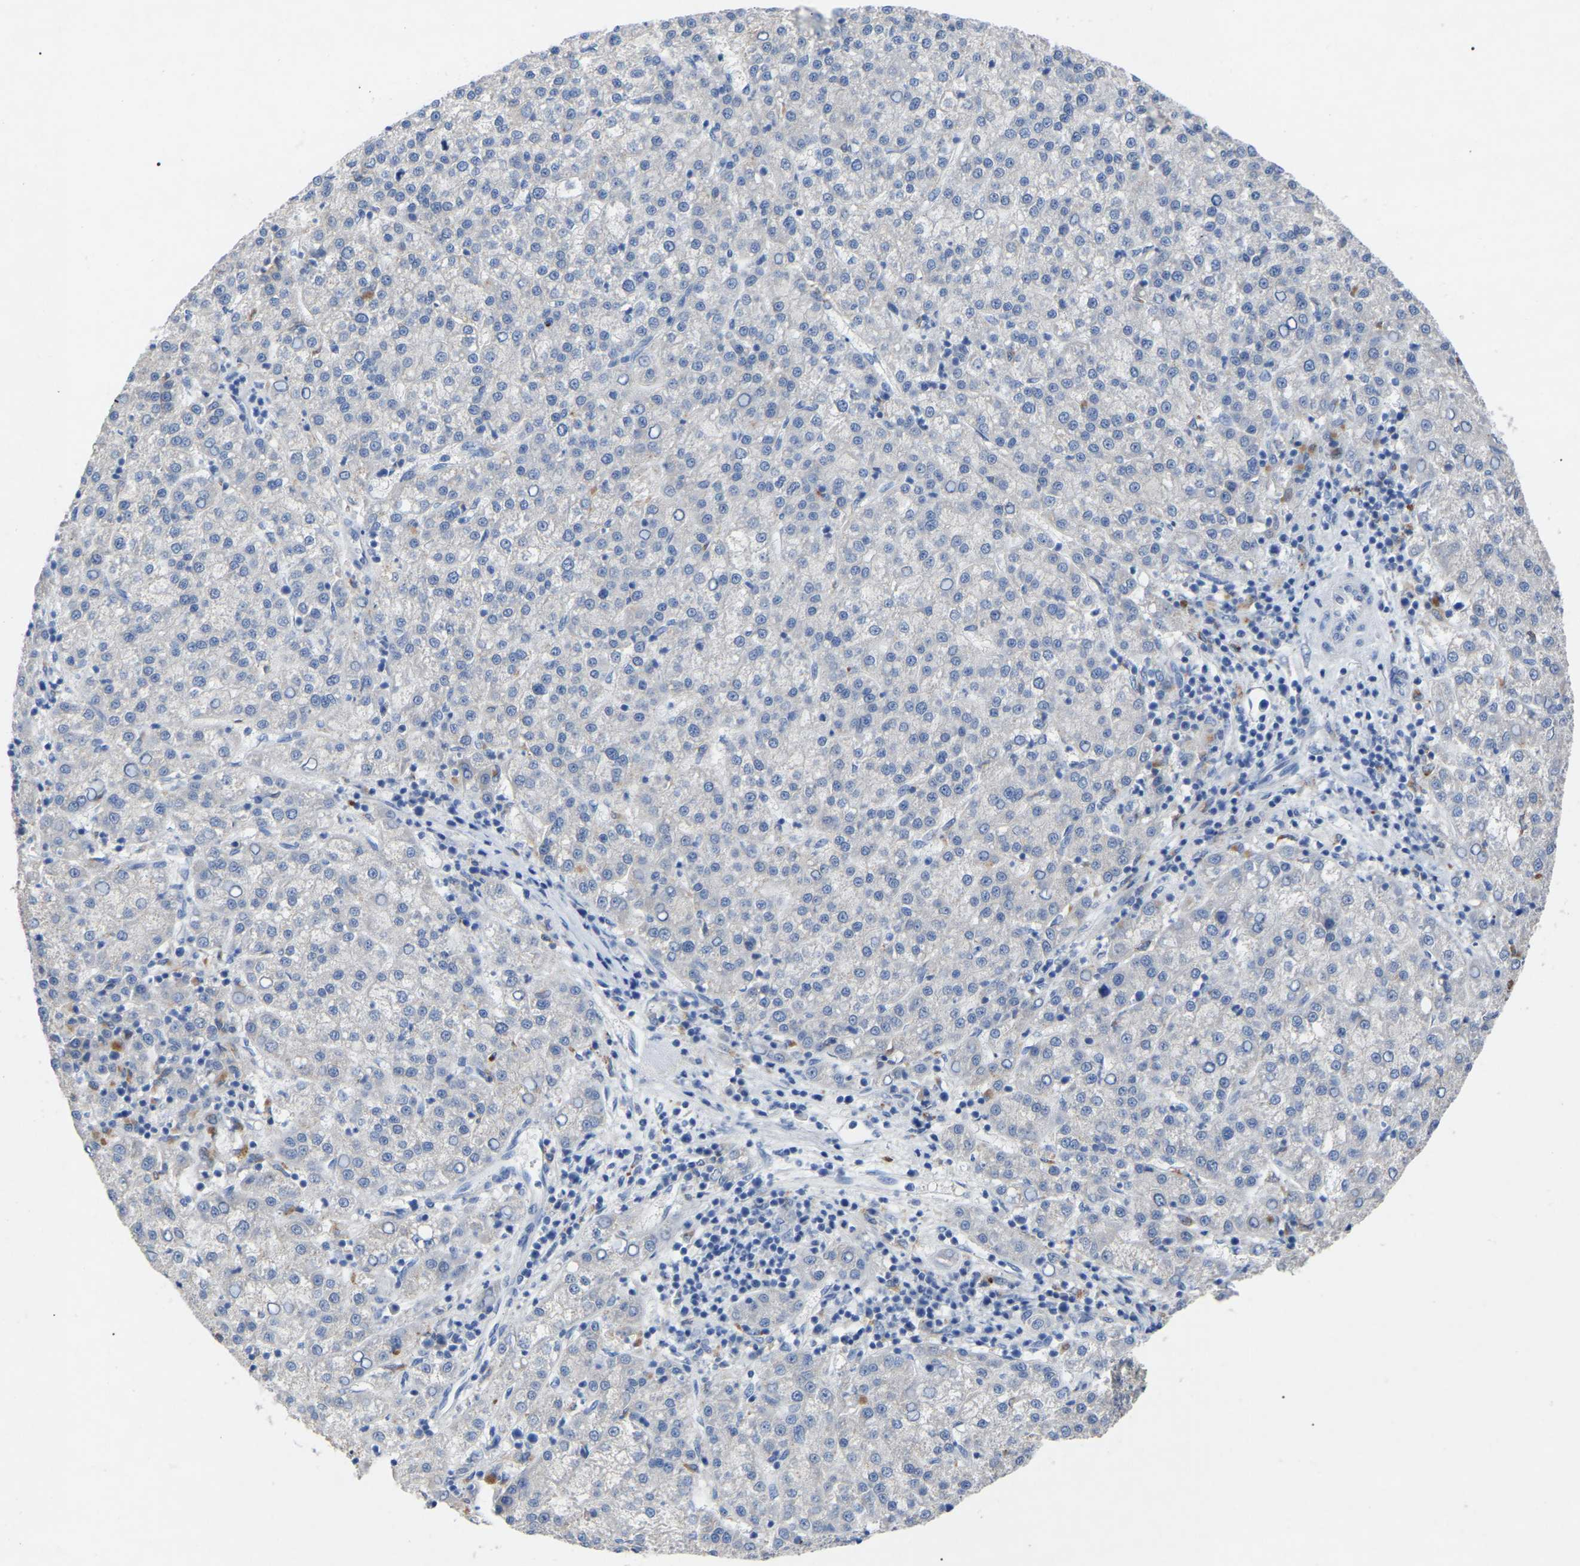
{"staining": {"intensity": "negative", "quantity": "none", "location": "none"}, "tissue": "liver cancer", "cell_type": "Tumor cells", "image_type": "cancer", "snomed": [{"axis": "morphology", "description": "Carcinoma, Hepatocellular, NOS"}, {"axis": "topography", "description": "Liver"}], "caption": "Human liver hepatocellular carcinoma stained for a protein using immunohistochemistry (IHC) shows no expression in tumor cells.", "gene": "SMPD2", "patient": {"sex": "female", "age": 58}}